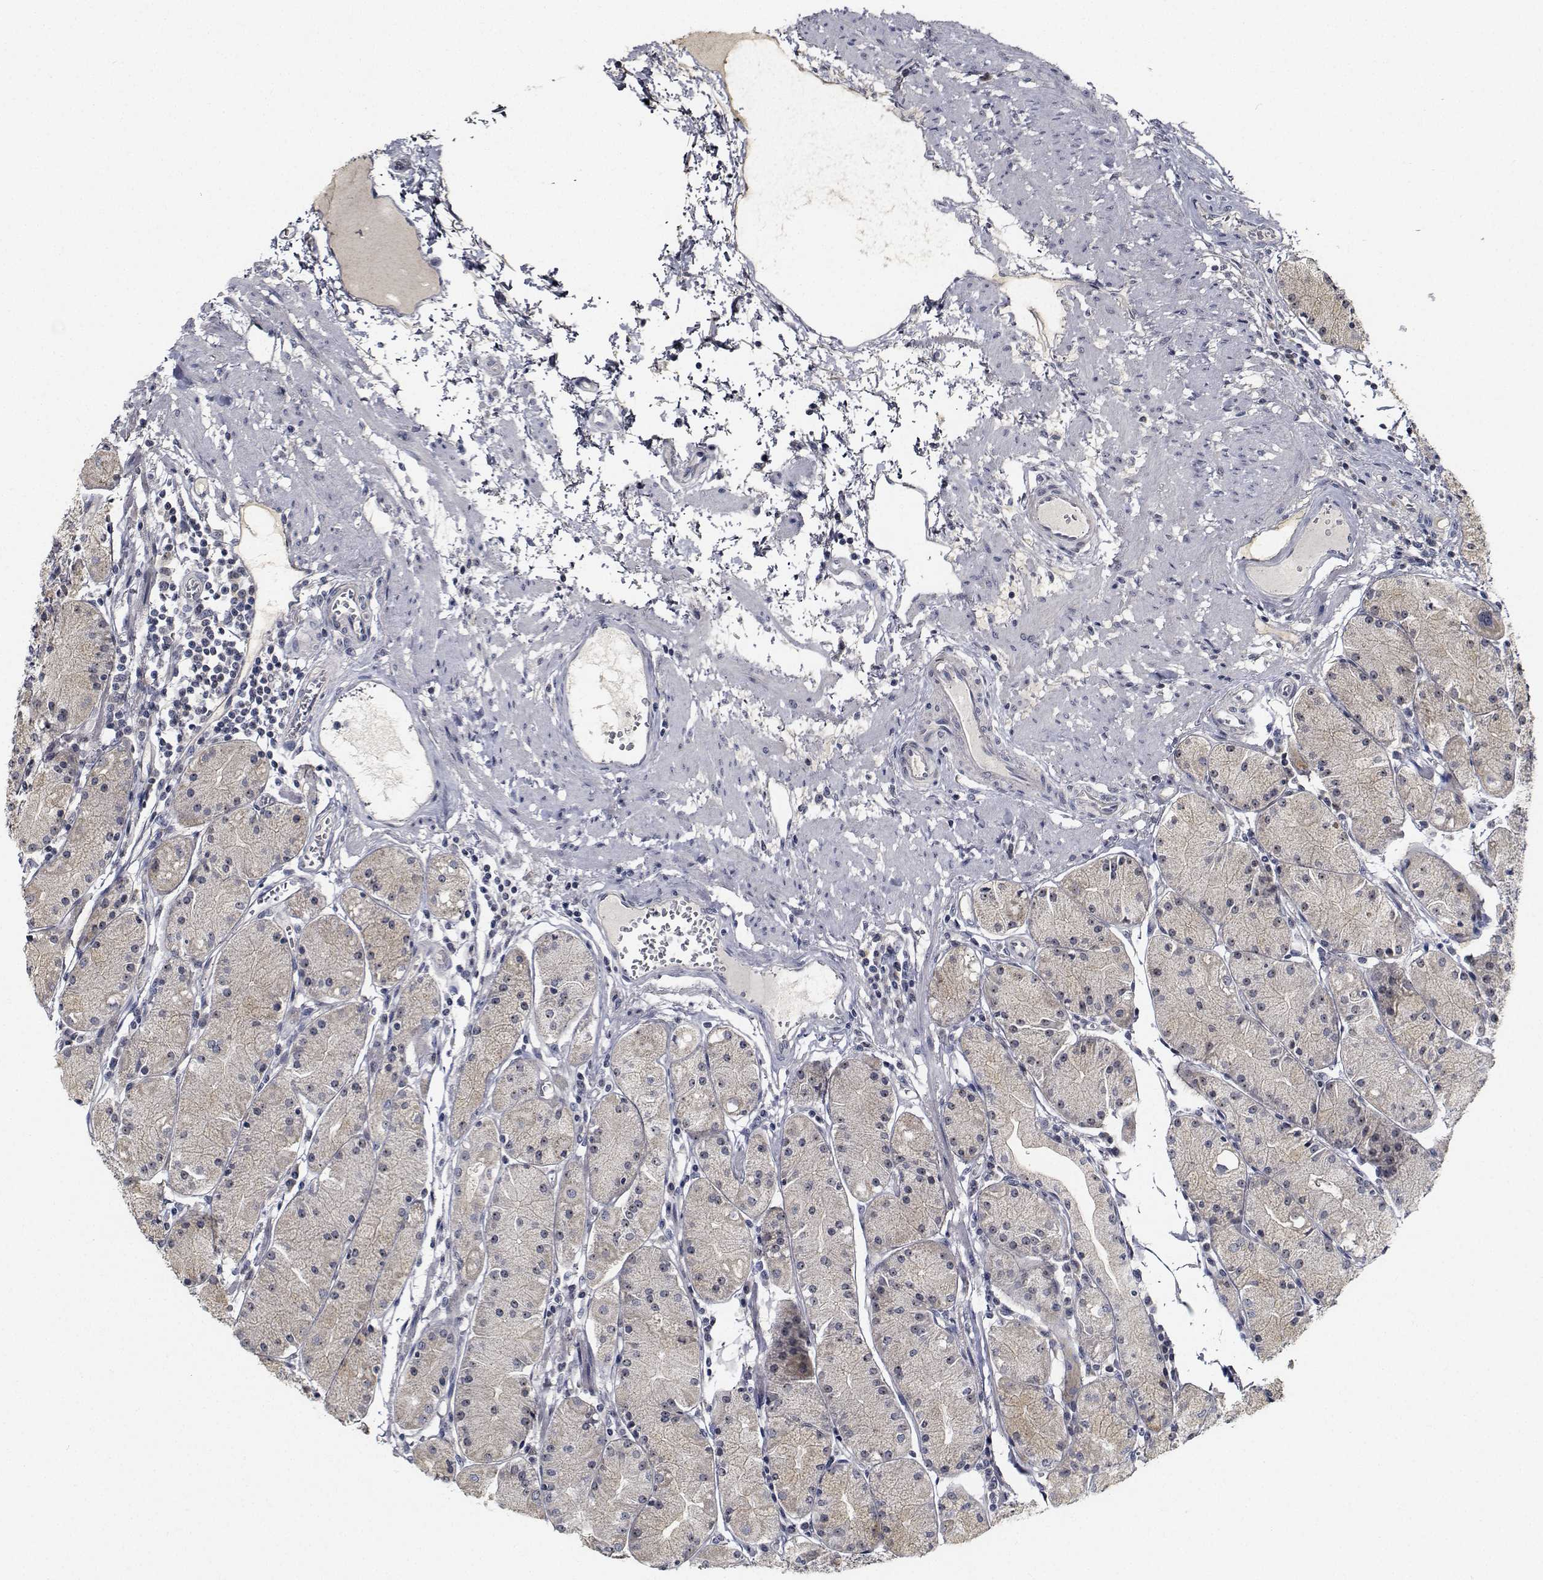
{"staining": {"intensity": "weak", "quantity": "25%-75%", "location": "none"}, "tissue": "stomach", "cell_type": "Glandular cells", "image_type": "normal", "snomed": [{"axis": "morphology", "description": "Normal tissue, NOS"}, {"axis": "topography", "description": "Stomach, upper"}], "caption": "Immunohistochemical staining of normal human stomach reveals low levels of weak None staining in about 25%-75% of glandular cells.", "gene": "NVL", "patient": {"sex": "male", "age": 69}}